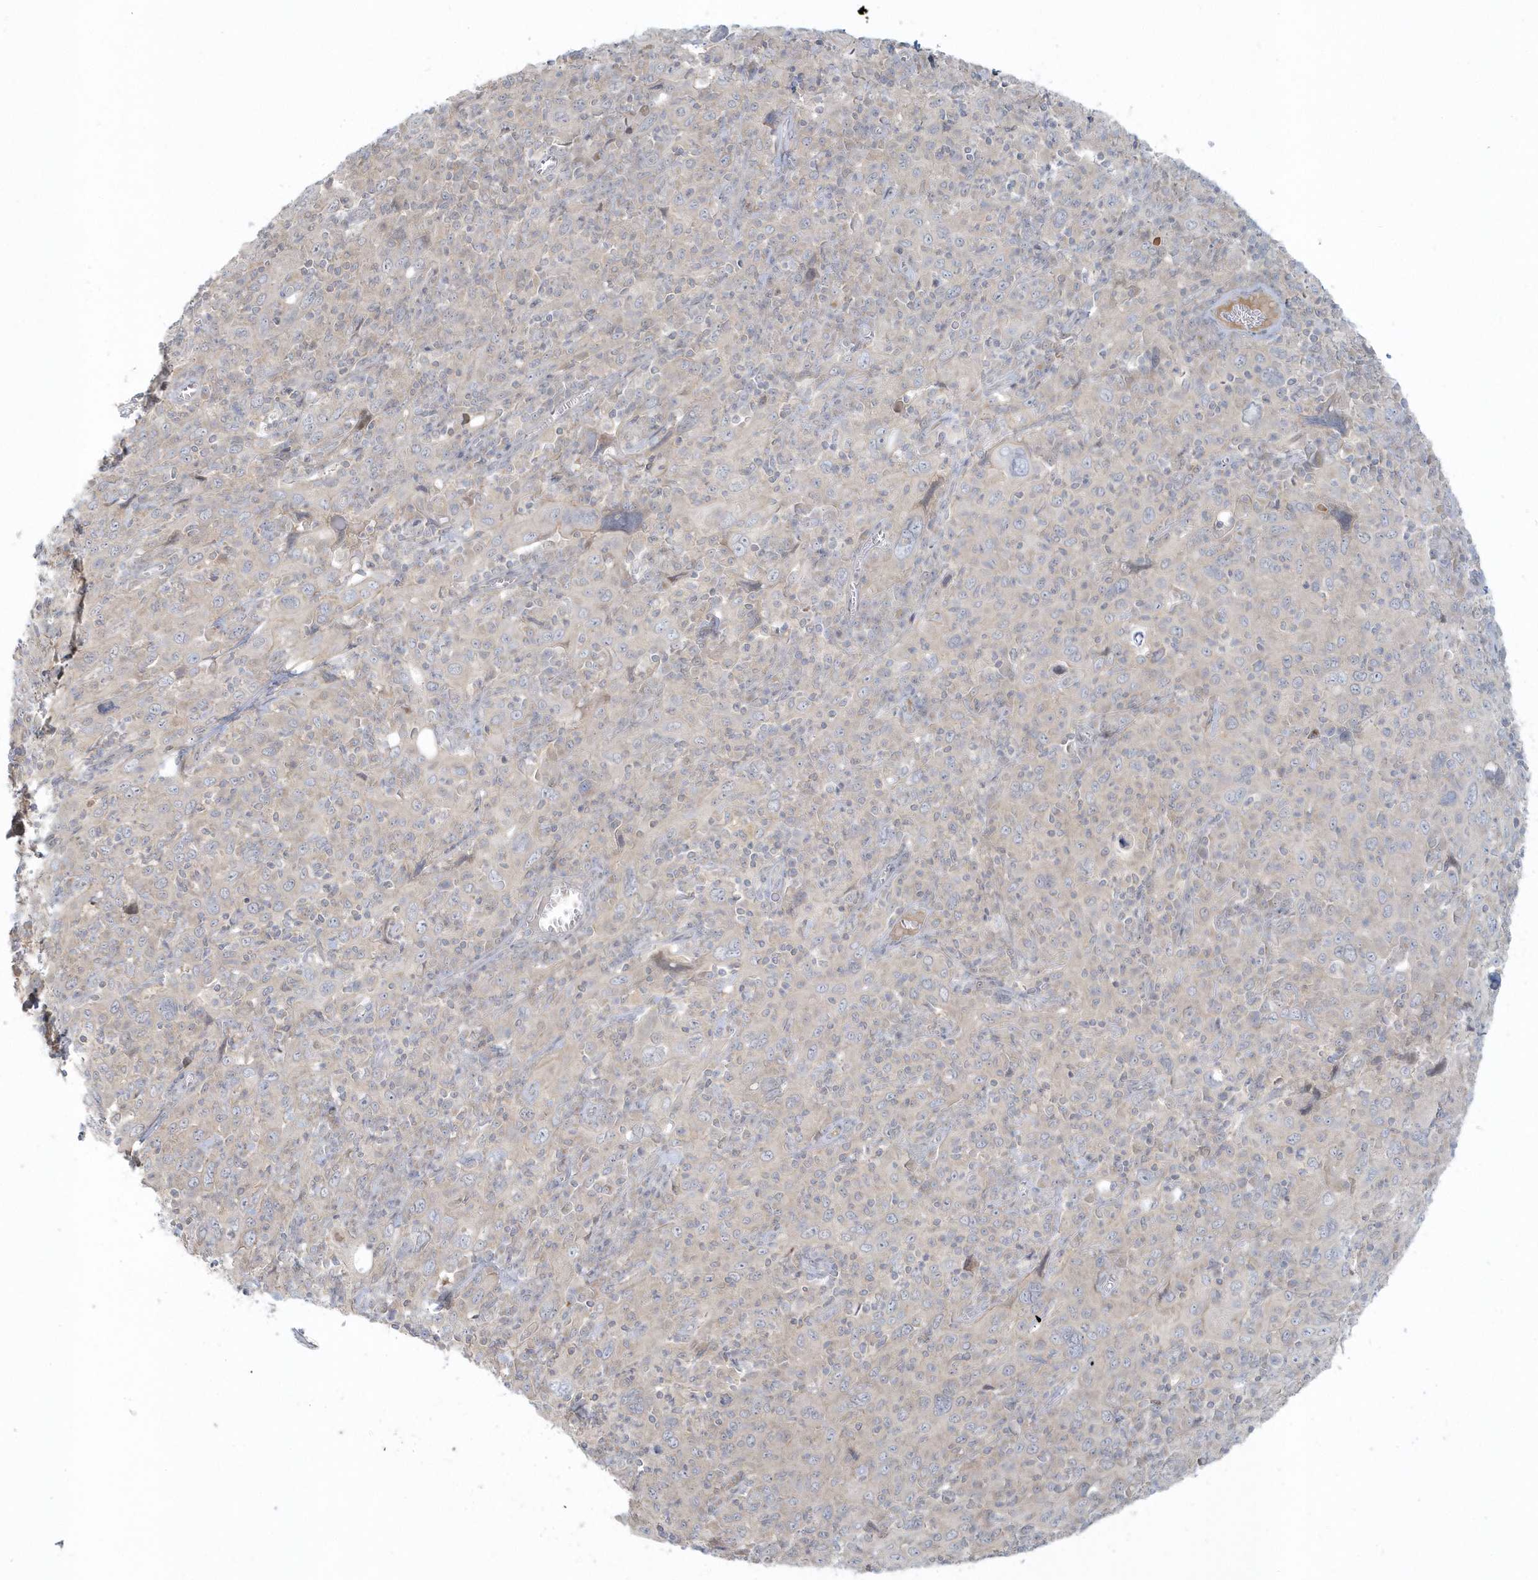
{"staining": {"intensity": "negative", "quantity": "none", "location": "none"}, "tissue": "cervical cancer", "cell_type": "Tumor cells", "image_type": "cancer", "snomed": [{"axis": "morphology", "description": "Squamous cell carcinoma, NOS"}, {"axis": "topography", "description": "Cervix"}], "caption": "Immunohistochemical staining of human cervical squamous cell carcinoma reveals no significant staining in tumor cells.", "gene": "BLTP3A", "patient": {"sex": "female", "age": 46}}